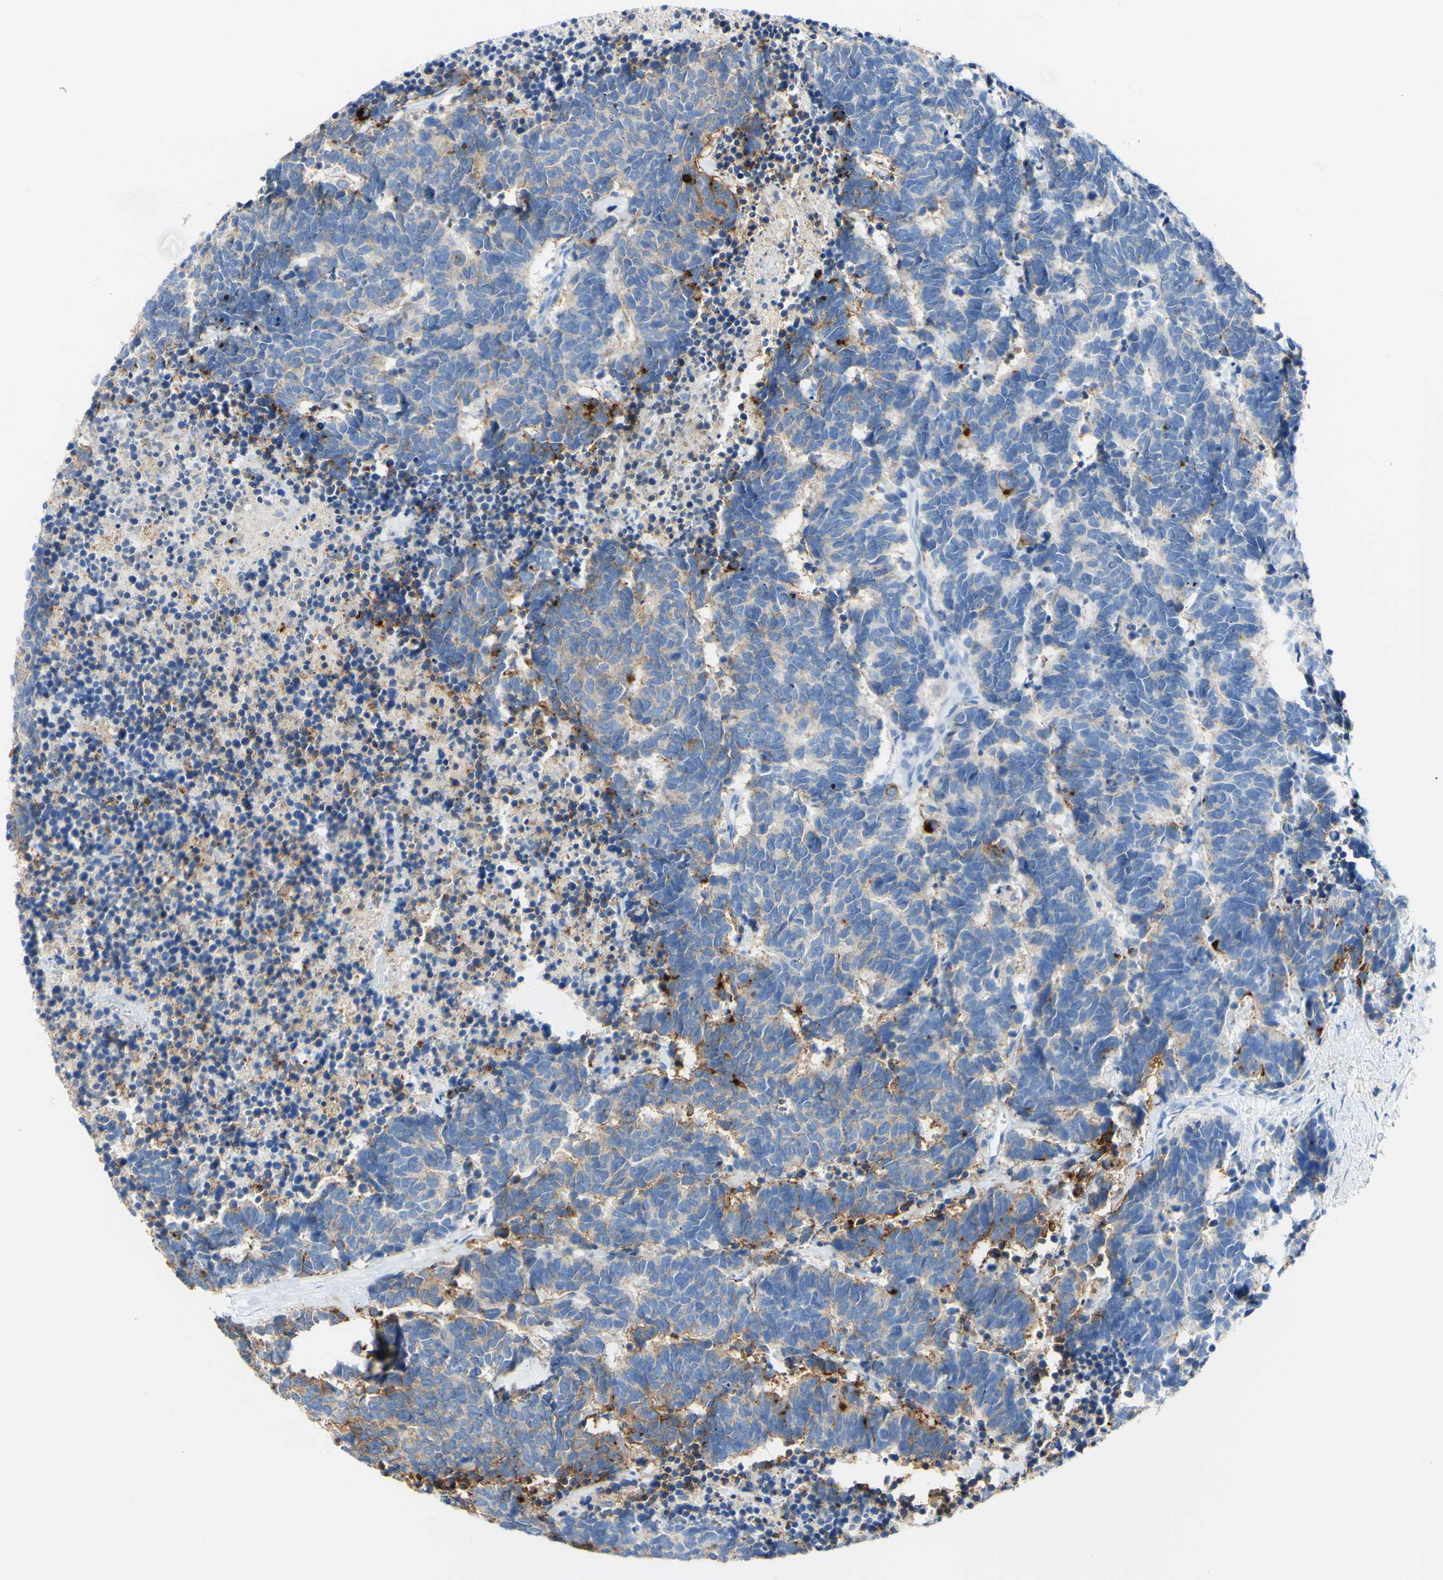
{"staining": {"intensity": "moderate", "quantity": "25%-75%", "location": "cytoplasmic/membranous"}, "tissue": "carcinoid", "cell_type": "Tumor cells", "image_type": "cancer", "snomed": [{"axis": "morphology", "description": "Carcinoma, NOS"}, {"axis": "morphology", "description": "Carcinoid, malignant, NOS"}, {"axis": "topography", "description": "Urinary bladder"}], "caption": "Human carcinoid stained for a protein (brown) shows moderate cytoplasmic/membranous positive staining in about 25%-75% of tumor cells.", "gene": "DSC2", "patient": {"sex": "male", "age": 57}}